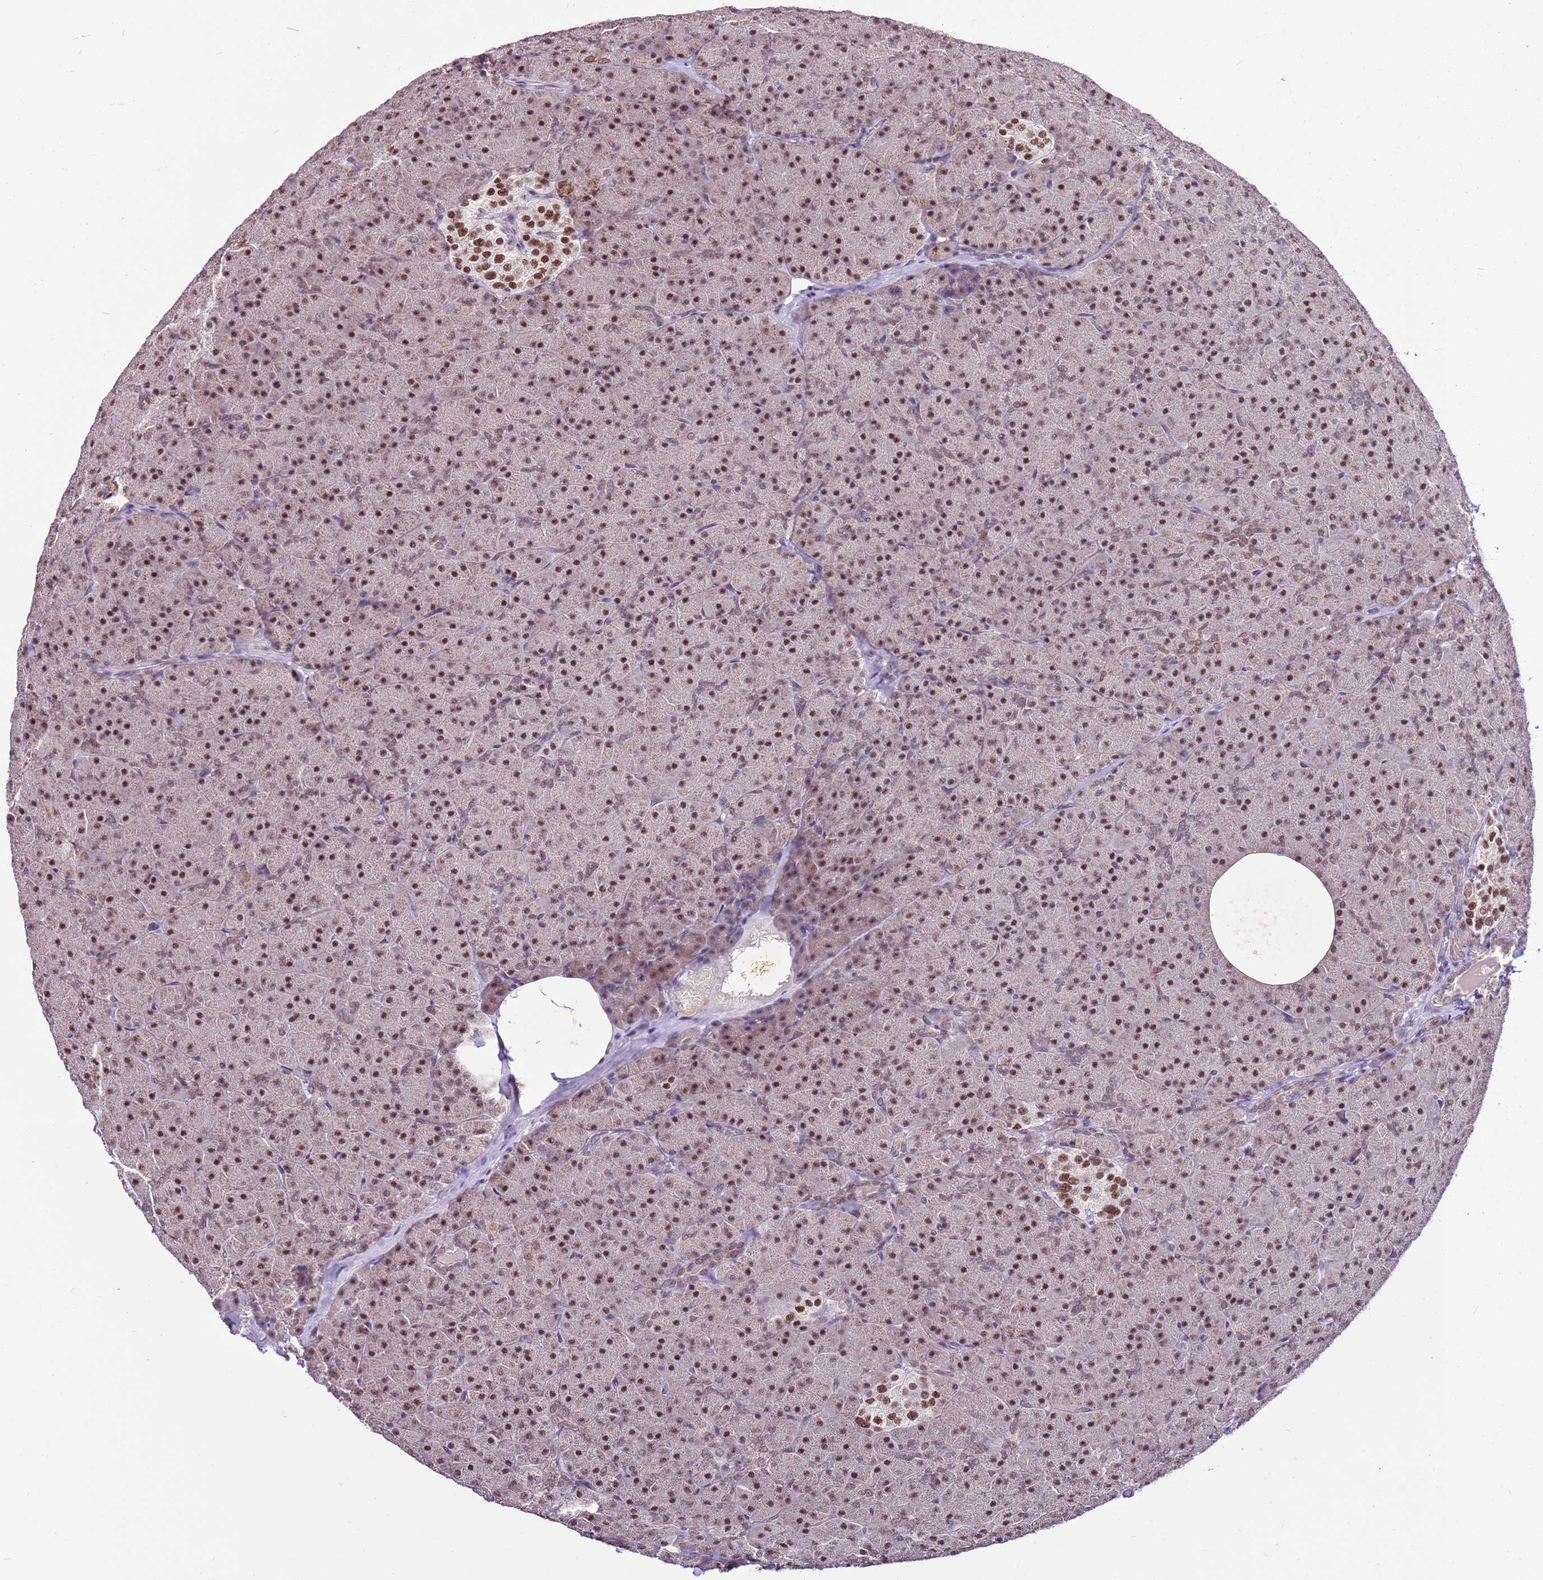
{"staining": {"intensity": "strong", "quantity": ">75%", "location": "cytoplasmic/membranous,nuclear"}, "tissue": "pancreas", "cell_type": "Exocrine glandular cells", "image_type": "normal", "snomed": [{"axis": "morphology", "description": "Normal tissue, NOS"}, {"axis": "topography", "description": "Pancreas"}], "caption": "Exocrine glandular cells demonstrate strong cytoplasmic/membranous,nuclear positivity in about >75% of cells in benign pancreas.", "gene": "AKAP8L", "patient": {"sex": "male", "age": 36}}